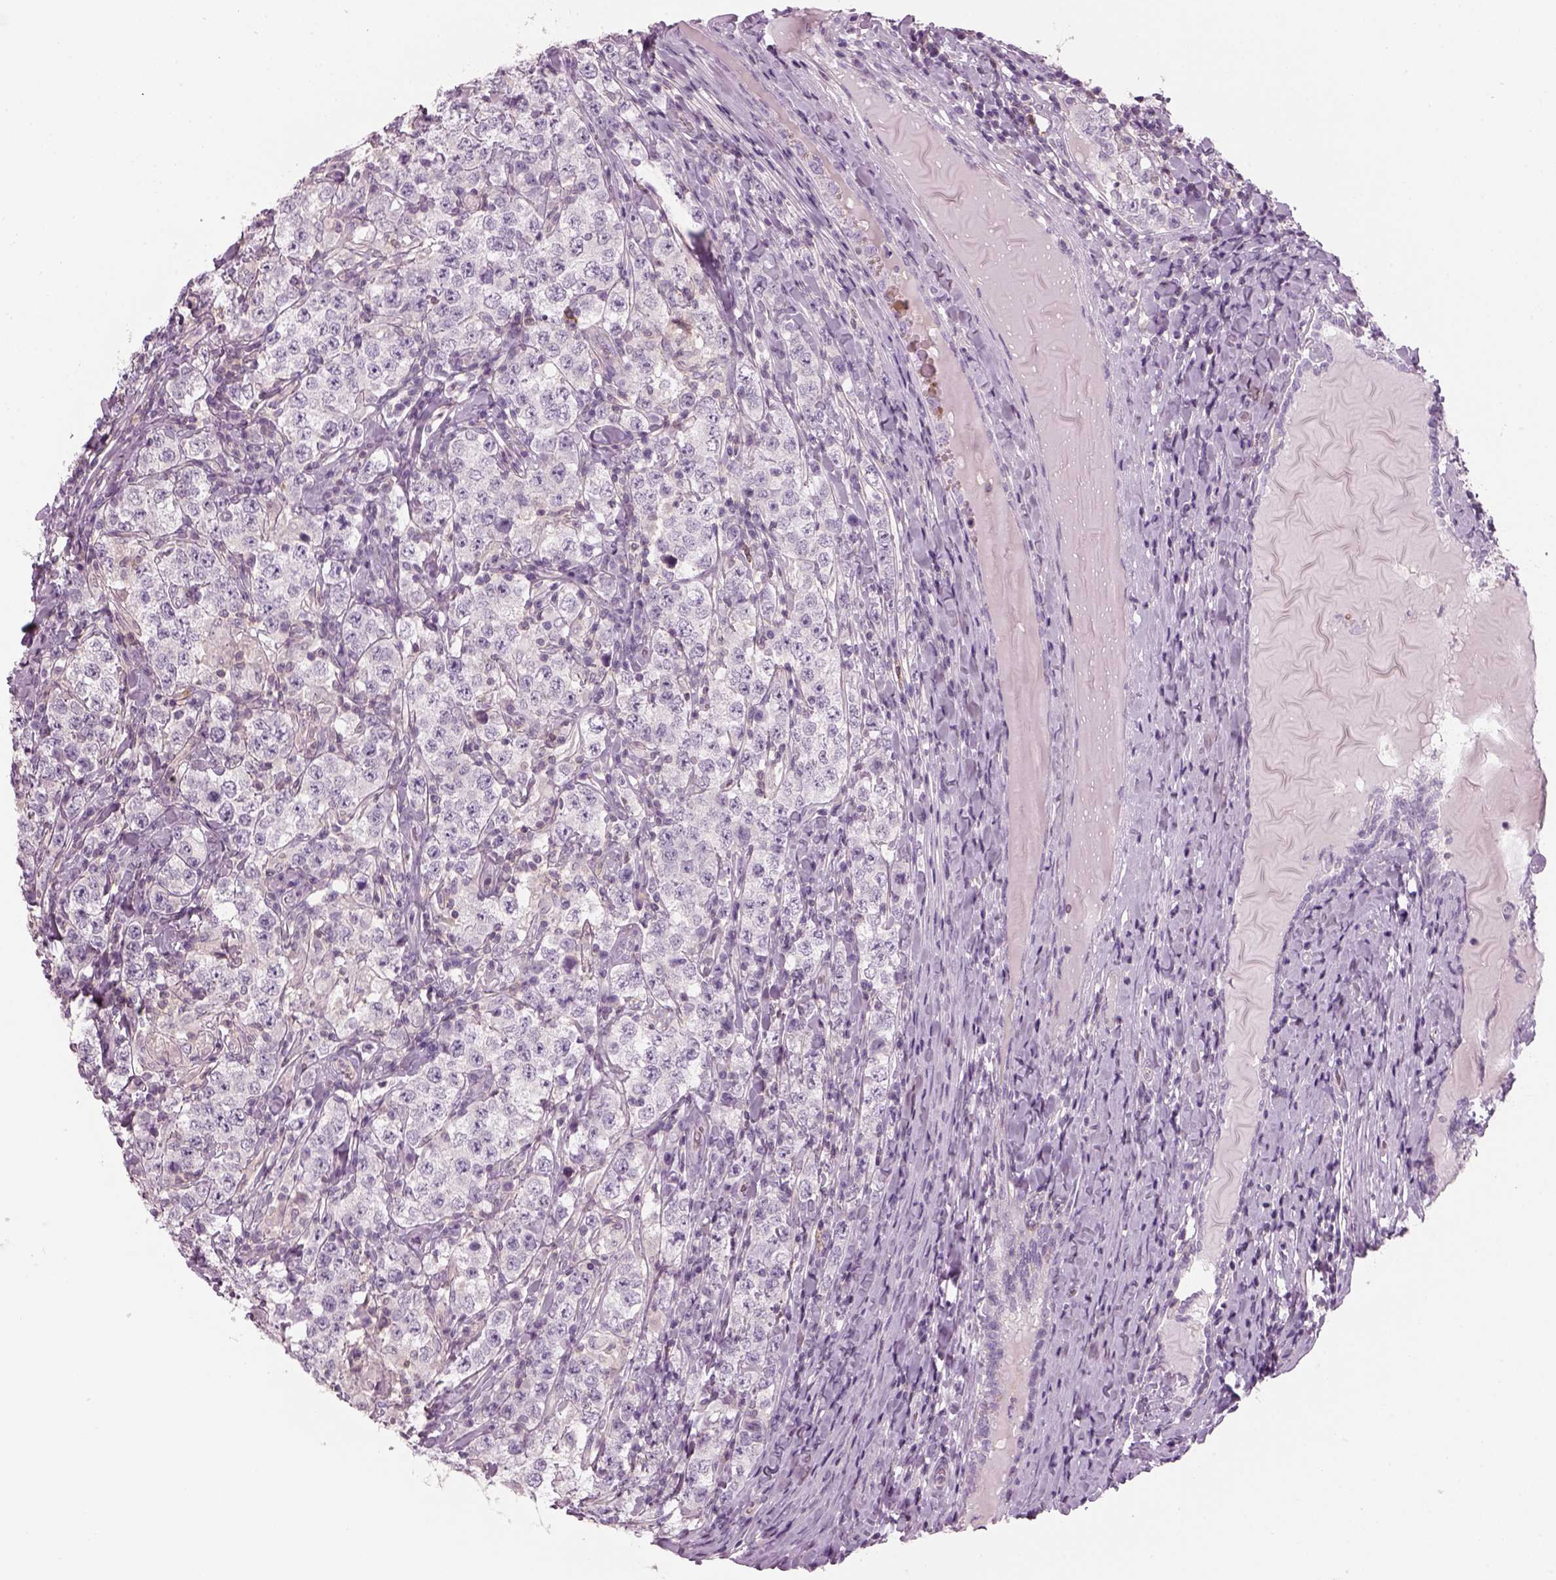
{"staining": {"intensity": "negative", "quantity": "none", "location": "none"}, "tissue": "testis cancer", "cell_type": "Tumor cells", "image_type": "cancer", "snomed": [{"axis": "morphology", "description": "Seminoma, NOS"}, {"axis": "morphology", "description": "Carcinoma, Embryonal, NOS"}, {"axis": "topography", "description": "Testis"}], "caption": "Immunohistochemistry (IHC) of testis embryonal carcinoma reveals no staining in tumor cells.", "gene": "SLC1A7", "patient": {"sex": "male", "age": 41}}